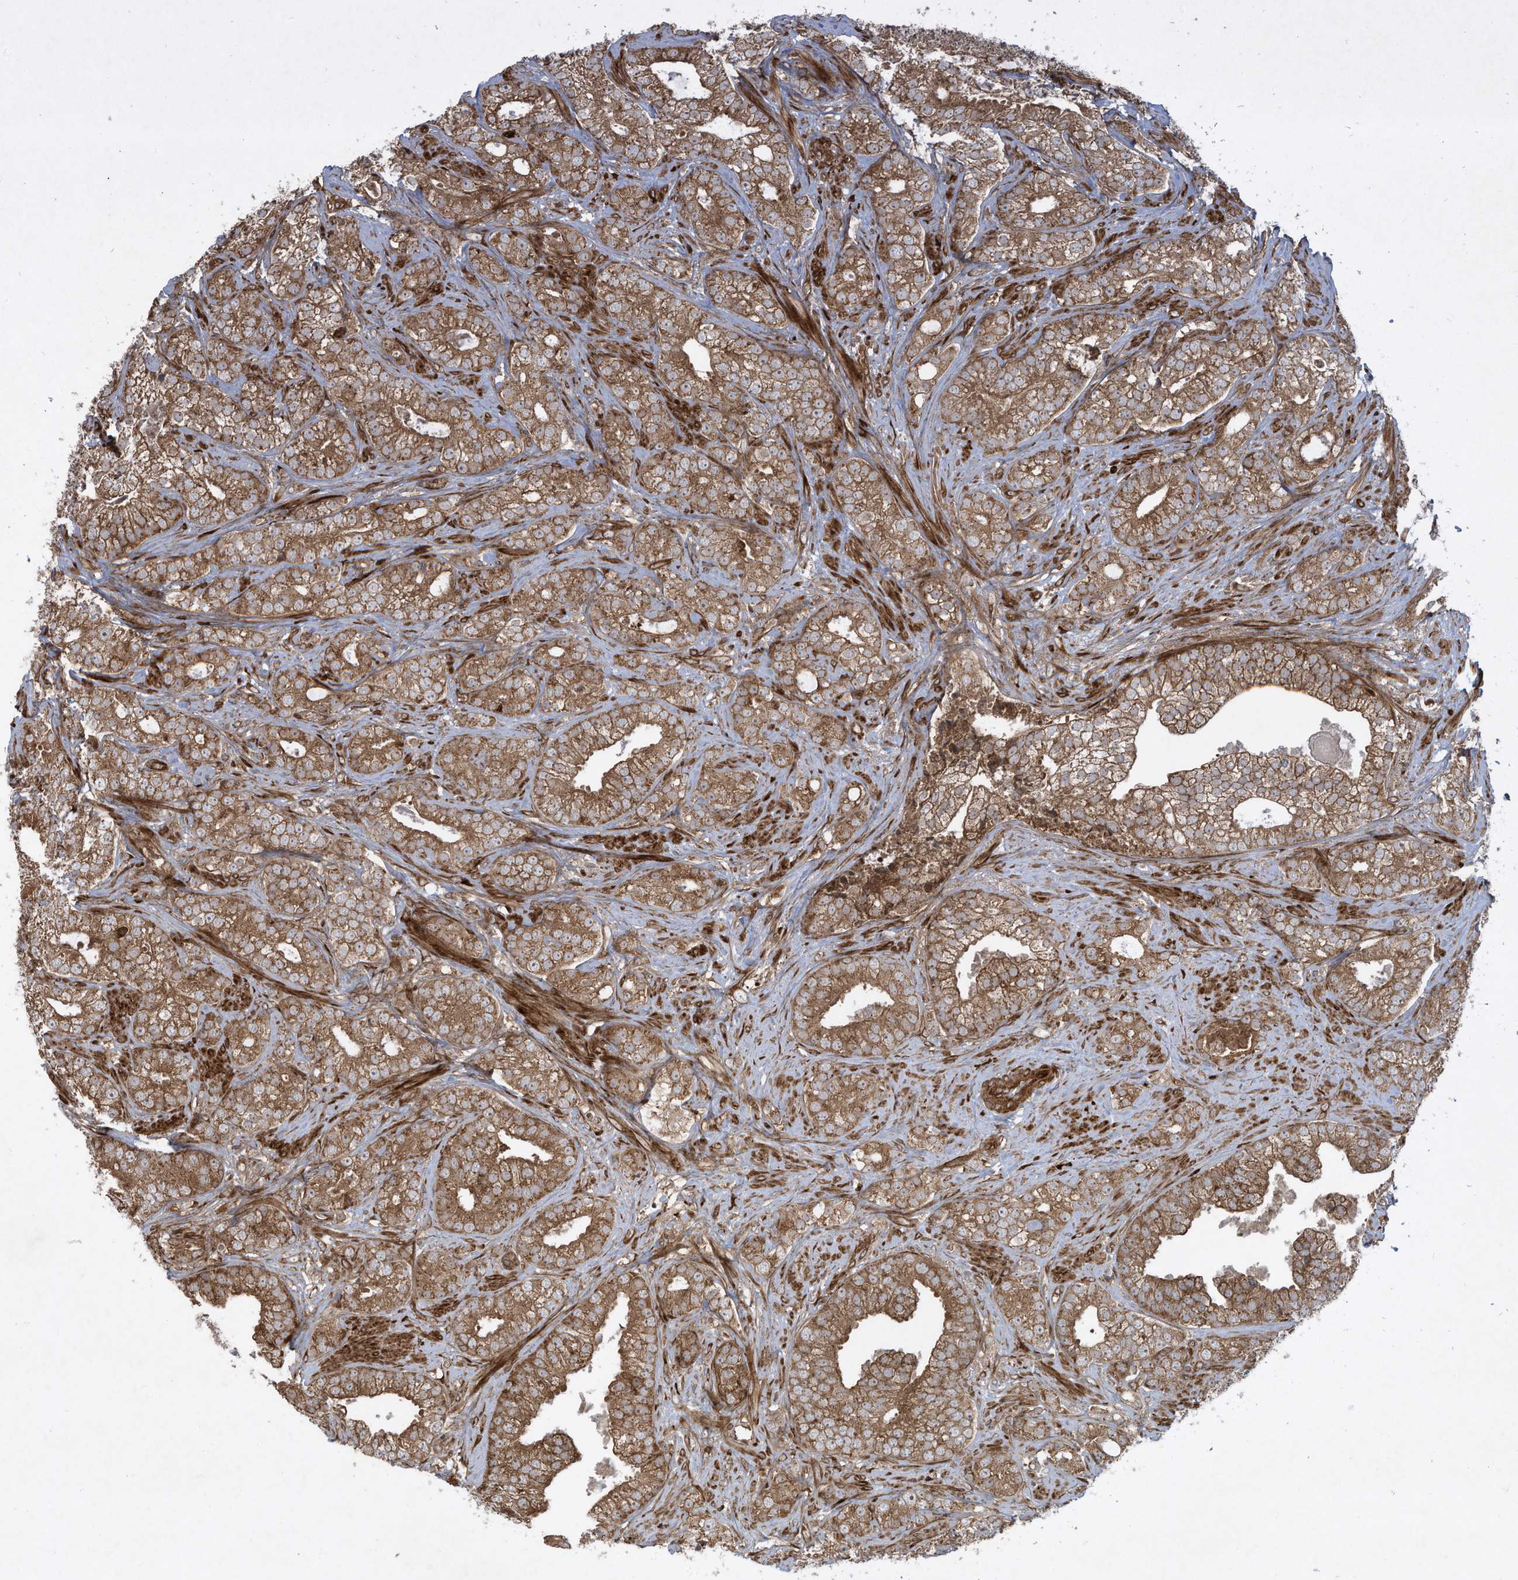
{"staining": {"intensity": "moderate", "quantity": ">75%", "location": "cytoplasmic/membranous"}, "tissue": "prostate cancer", "cell_type": "Tumor cells", "image_type": "cancer", "snomed": [{"axis": "morphology", "description": "Adenocarcinoma, High grade"}, {"axis": "topography", "description": "Prostate and seminal vesicle, NOS"}], "caption": "Moderate cytoplasmic/membranous staining is appreciated in about >75% of tumor cells in prostate cancer (adenocarcinoma (high-grade)).", "gene": "DDIT4", "patient": {"sex": "male", "age": 67}}